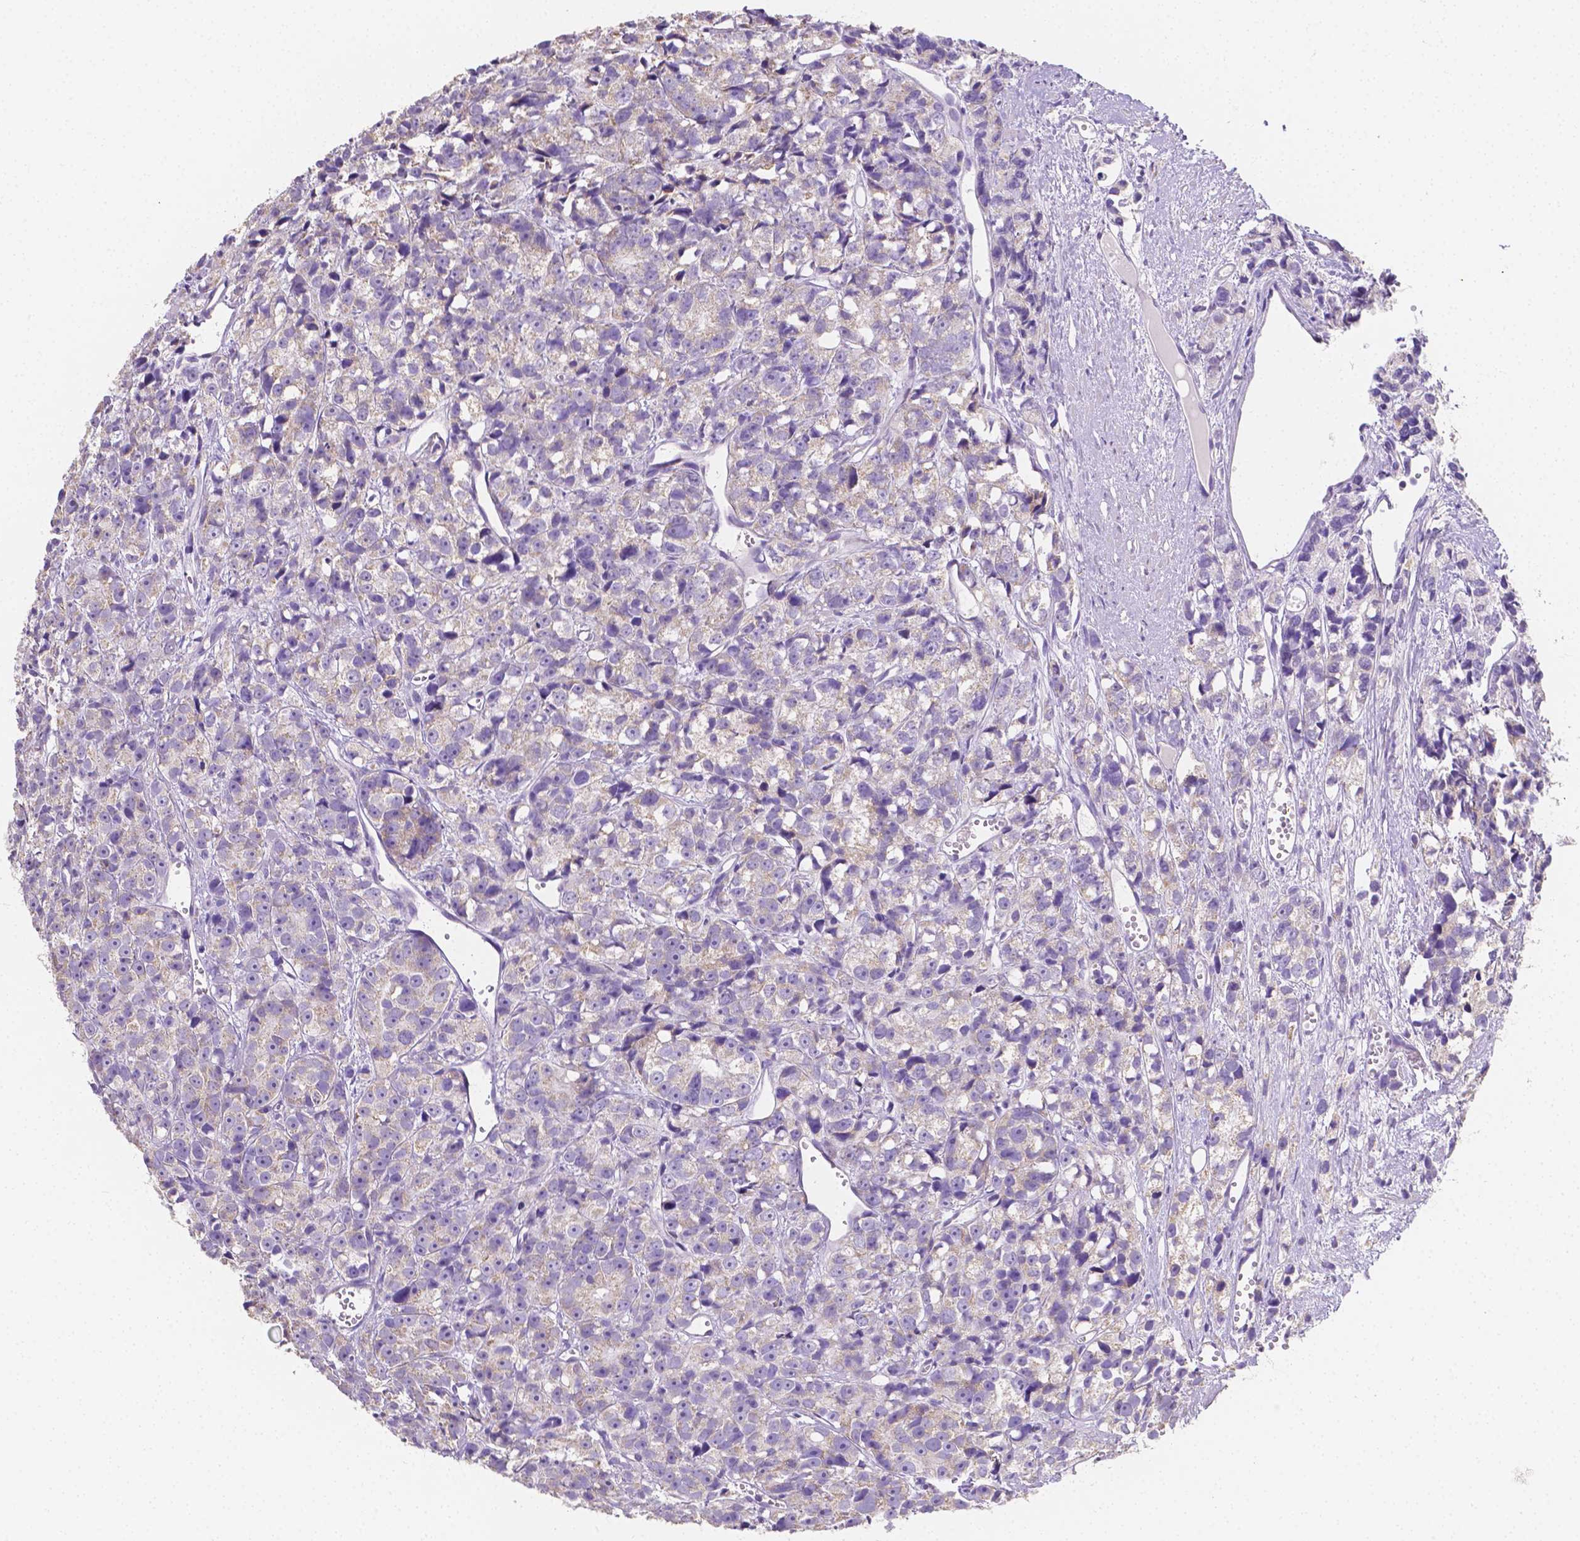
{"staining": {"intensity": "weak", "quantity": "<25%", "location": "cytoplasmic/membranous"}, "tissue": "prostate cancer", "cell_type": "Tumor cells", "image_type": "cancer", "snomed": [{"axis": "morphology", "description": "Adenocarcinoma, High grade"}, {"axis": "topography", "description": "Prostate"}], "caption": "This is a photomicrograph of immunohistochemistry staining of prostate cancer (adenocarcinoma (high-grade)), which shows no staining in tumor cells.", "gene": "TMEM130", "patient": {"sex": "male", "age": 77}}